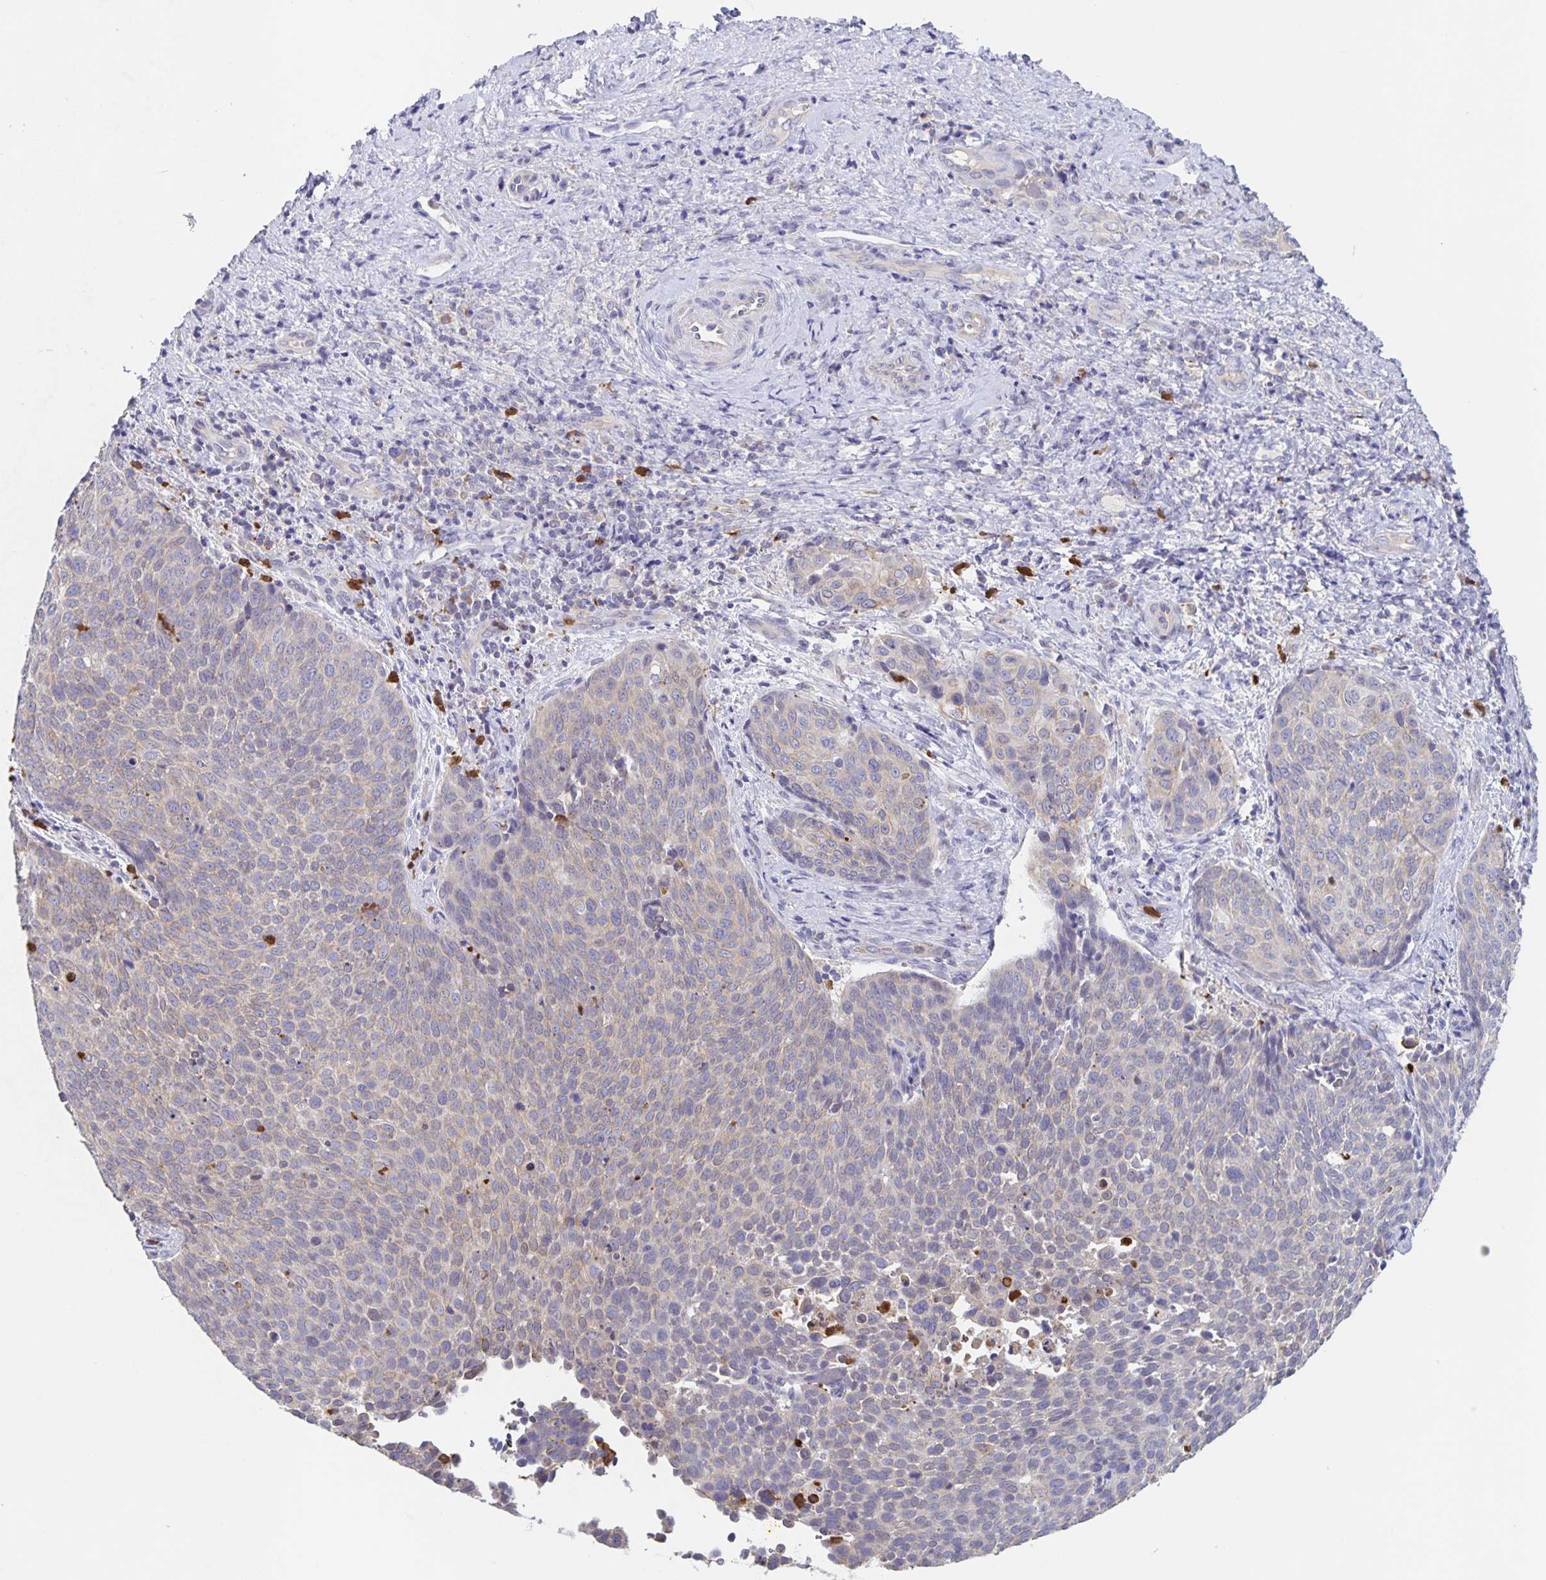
{"staining": {"intensity": "weak", "quantity": "<25%", "location": "cytoplasmic/membranous"}, "tissue": "cervical cancer", "cell_type": "Tumor cells", "image_type": "cancer", "snomed": [{"axis": "morphology", "description": "Squamous cell carcinoma, NOS"}, {"axis": "topography", "description": "Cervix"}], "caption": "Histopathology image shows no significant protein positivity in tumor cells of cervical squamous cell carcinoma. Brightfield microscopy of IHC stained with DAB (3,3'-diaminobenzidine) (brown) and hematoxylin (blue), captured at high magnification.", "gene": "CDC42BPG", "patient": {"sex": "female", "age": 34}}